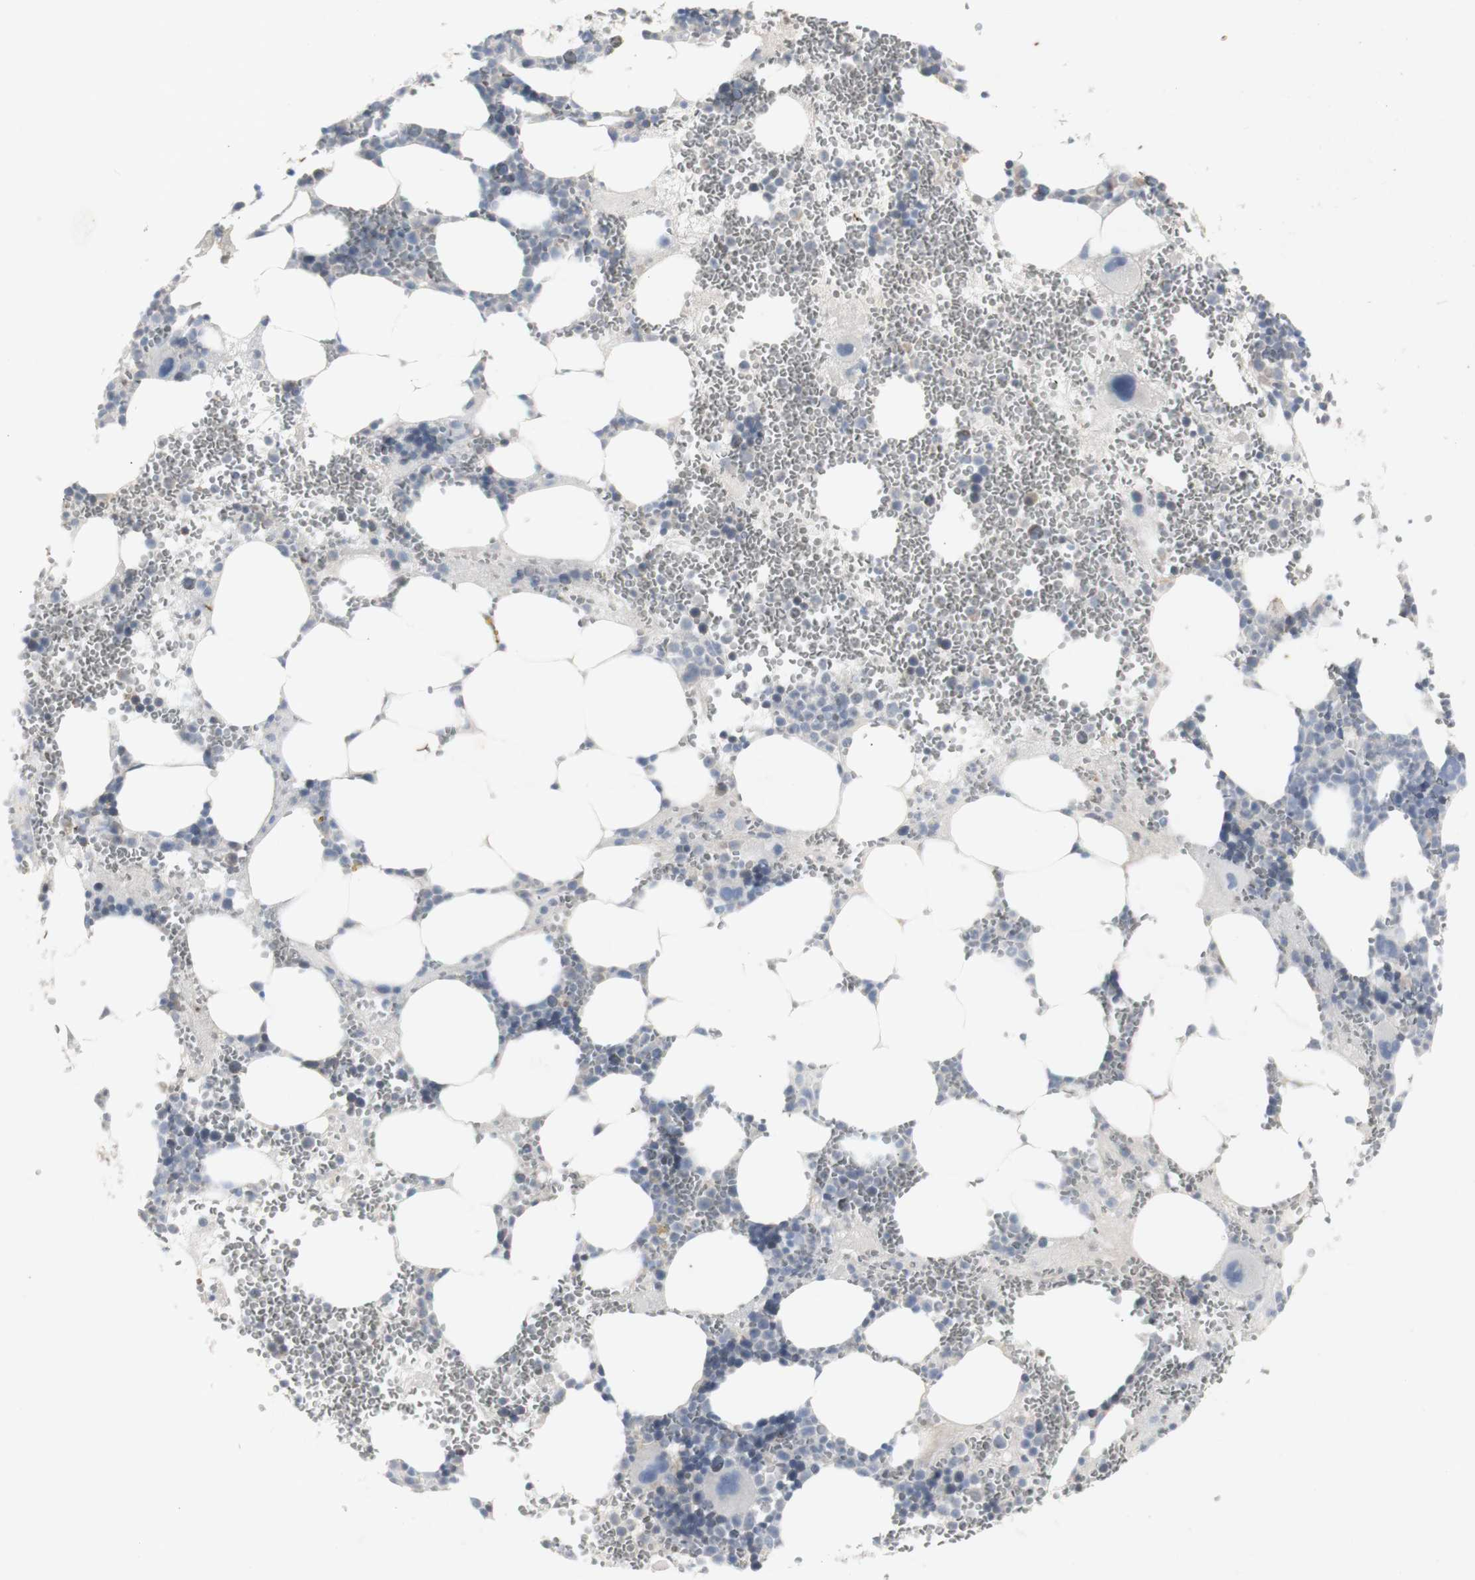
{"staining": {"intensity": "negative", "quantity": "none", "location": "none"}, "tissue": "bone marrow", "cell_type": "Hematopoietic cells", "image_type": "normal", "snomed": [{"axis": "morphology", "description": "Normal tissue, NOS"}, {"axis": "morphology", "description": "Inflammation, NOS"}, {"axis": "topography", "description": "Bone marrow"}], "caption": "The immunohistochemistry (IHC) histopathology image has no significant positivity in hematopoietic cells of bone marrow.", "gene": "INS", "patient": {"sex": "female", "age": 76}}